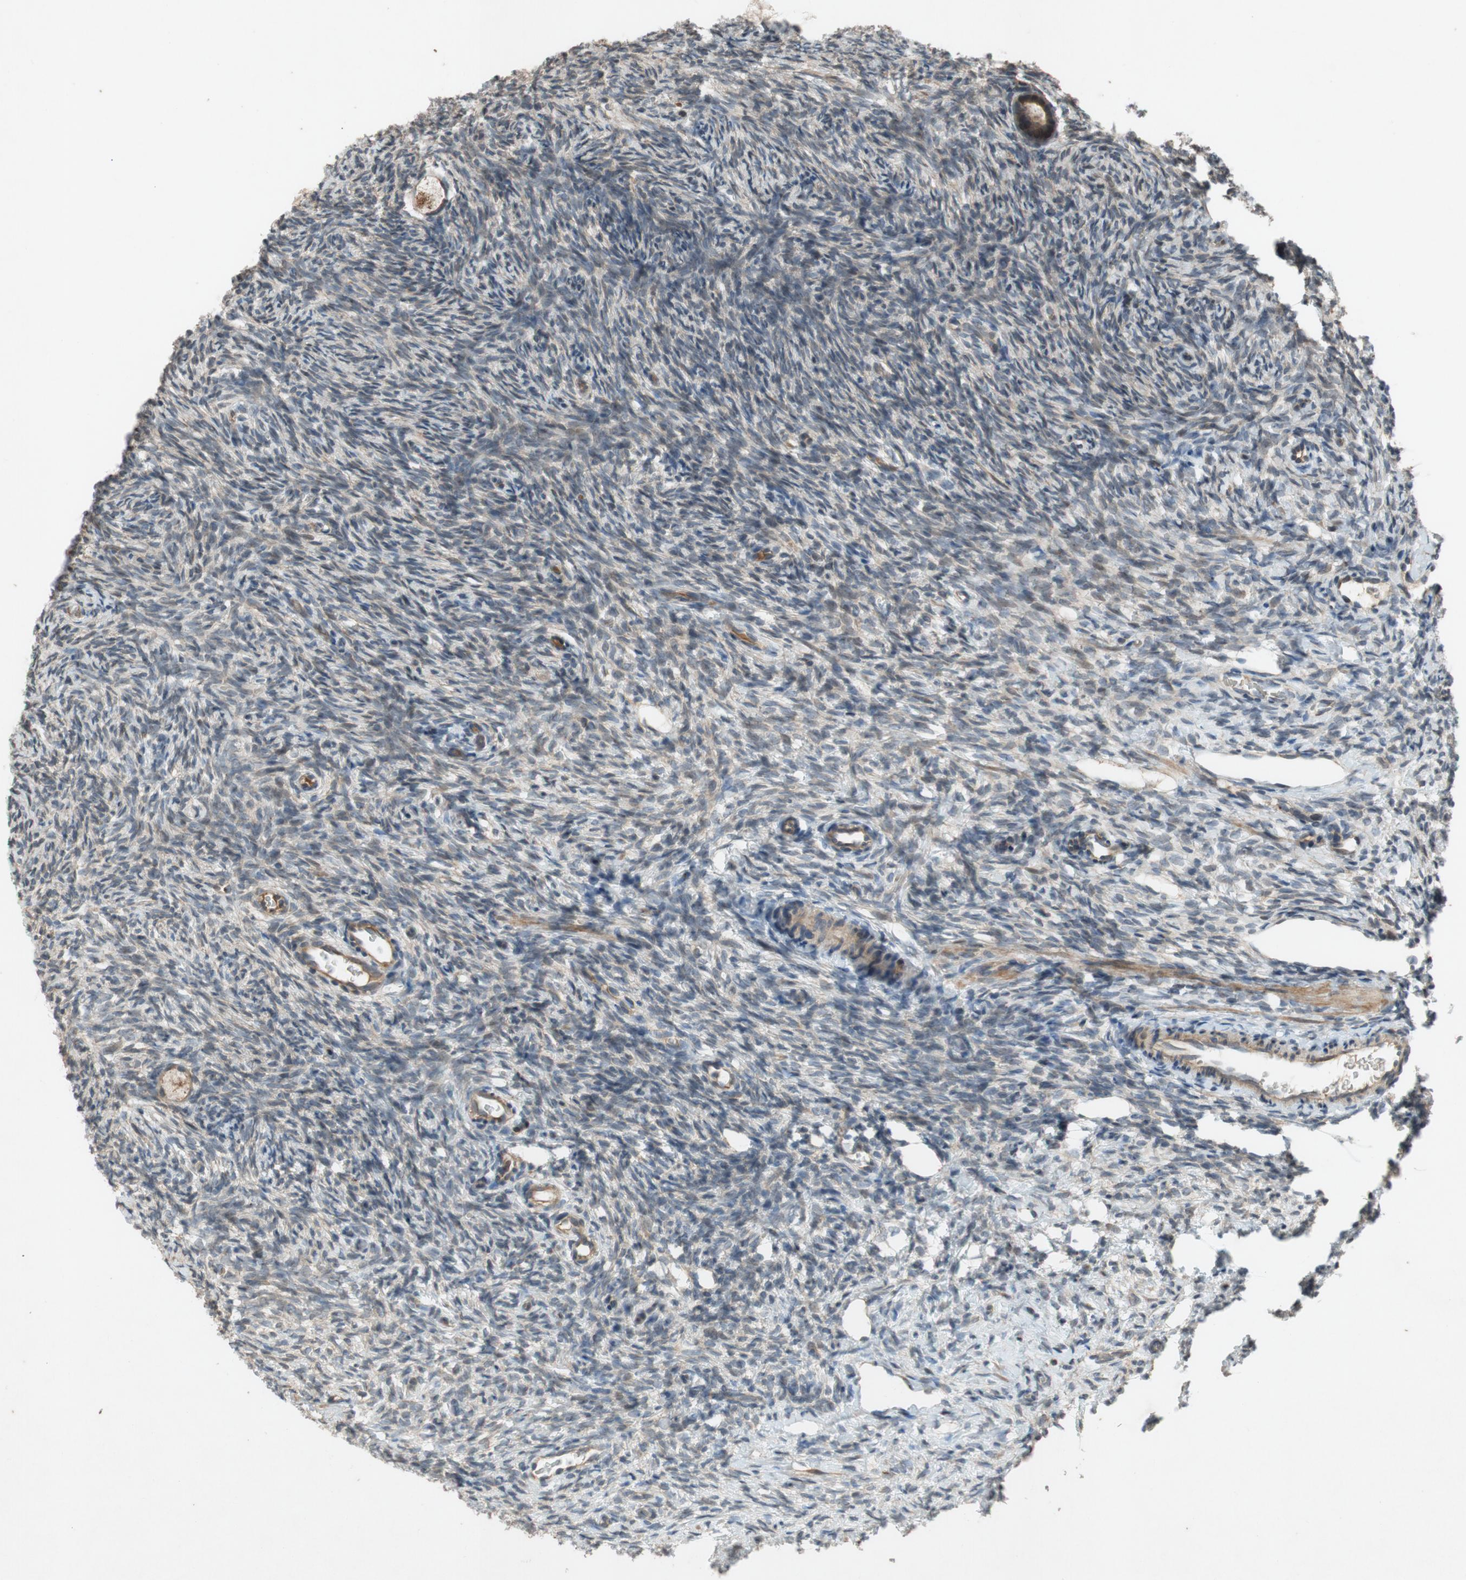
{"staining": {"intensity": "moderate", "quantity": ">75%", "location": "cytoplasmic/membranous"}, "tissue": "ovary", "cell_type": "Follicle cells", "image_type": "normal", "snomed": [{"axis": "morphology", "description": "Normal tissue, NOS"}, {"axis": "topography", "description": "Ovary"}], "caption": "The micrograph shows immunohistochemical staining of benign ovary. There is moderate cytoplasmic/membranous expression is identified in approximately >75% of follicle cells.", "gene": "ATP2C1", "patient": {"sex": "female", "age": 35}}